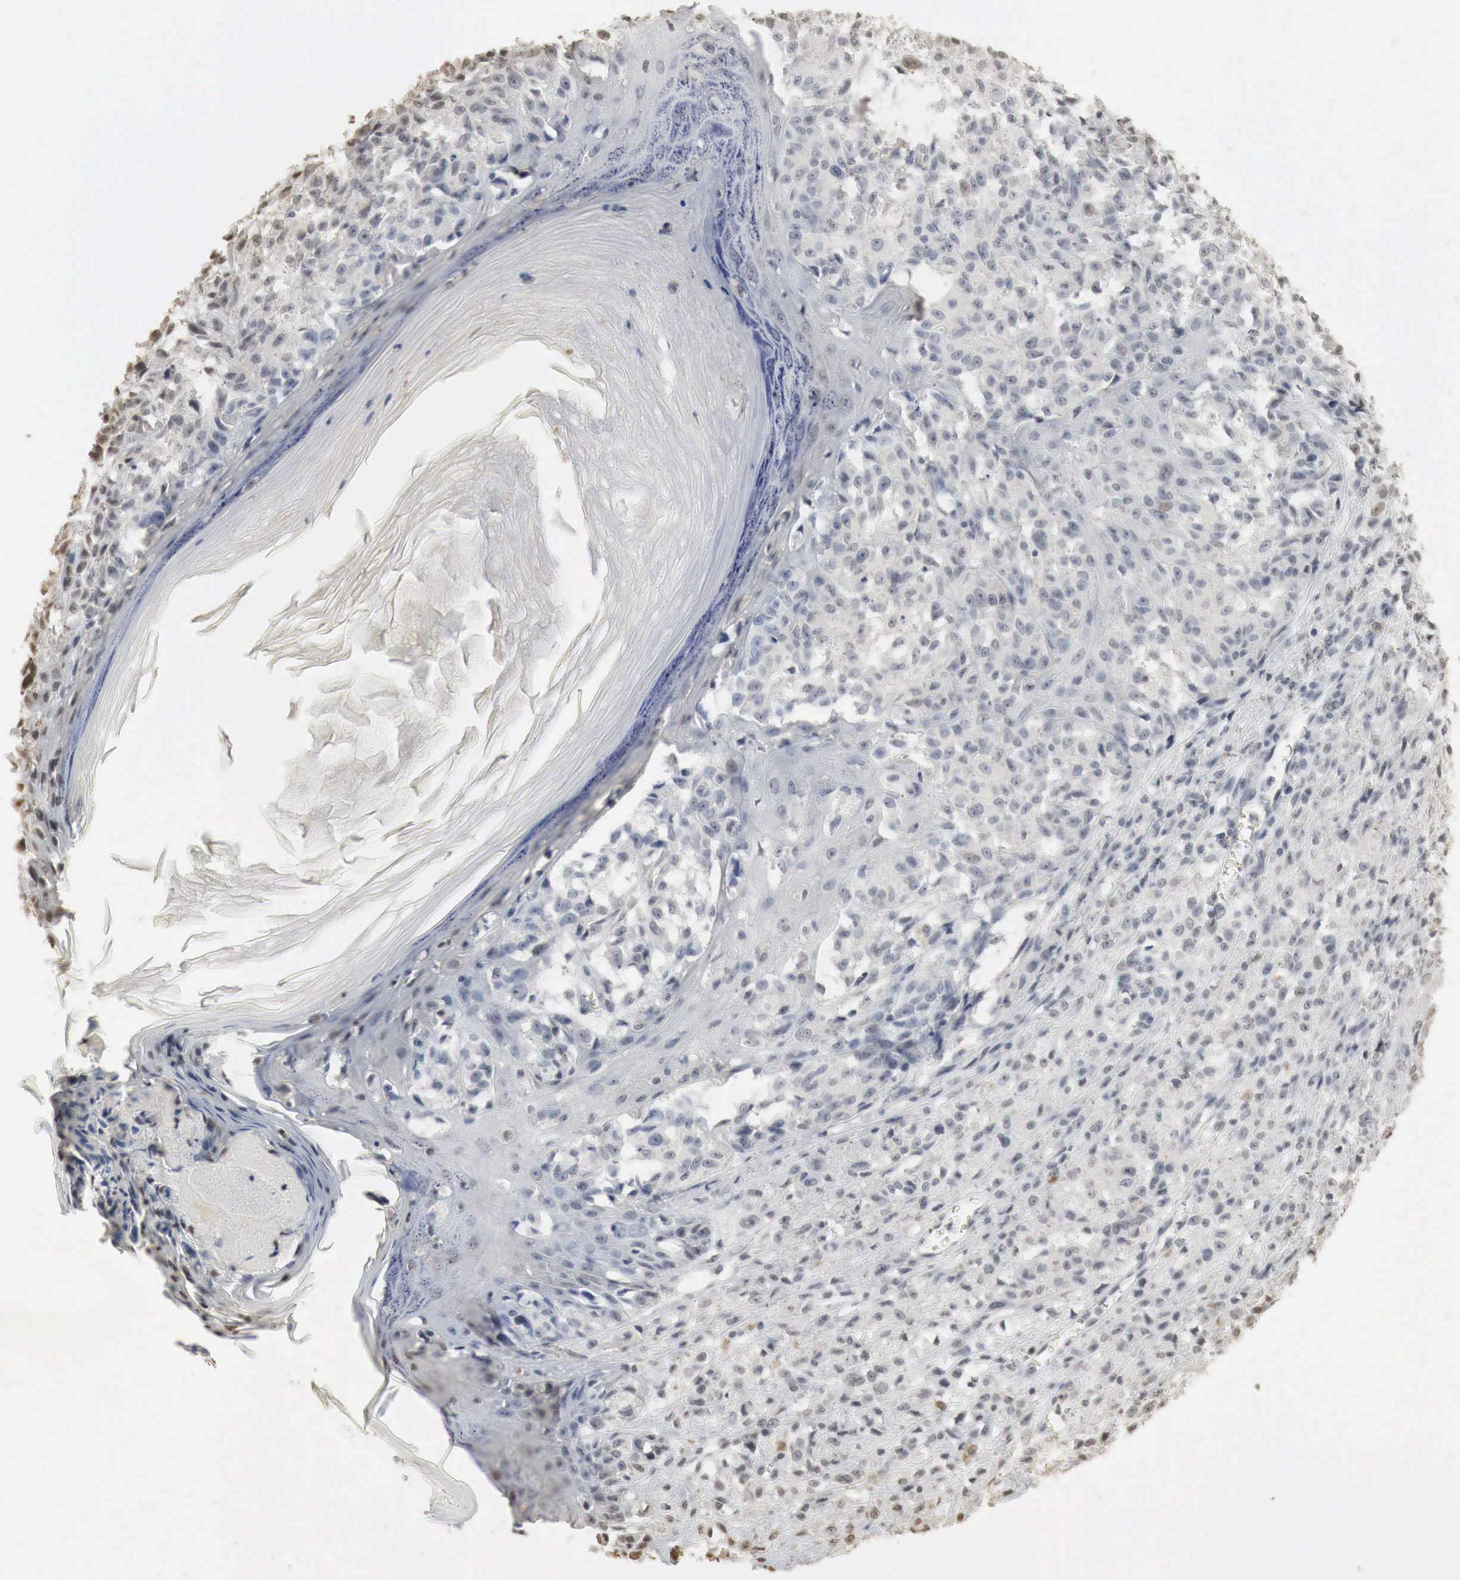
{"staining": {"intensity": "weak", "quantity": "<25%", "location": "nuclear"}, "tissue": "melanoma", "cell_type": "Tumor cells", "image_type": "cancer", "snomed": [{"axis": "morphology", "description": "Malignant melanoma, NOS"}, {"axis": "topography", "description": "Skin"}], "caption": "Malignant melanoma stained for a protein using immunohistochemistry demonstrates no staining tumor cells.", "gene": "ERBB4", "patient": {"sex": "male", "age": 80}}